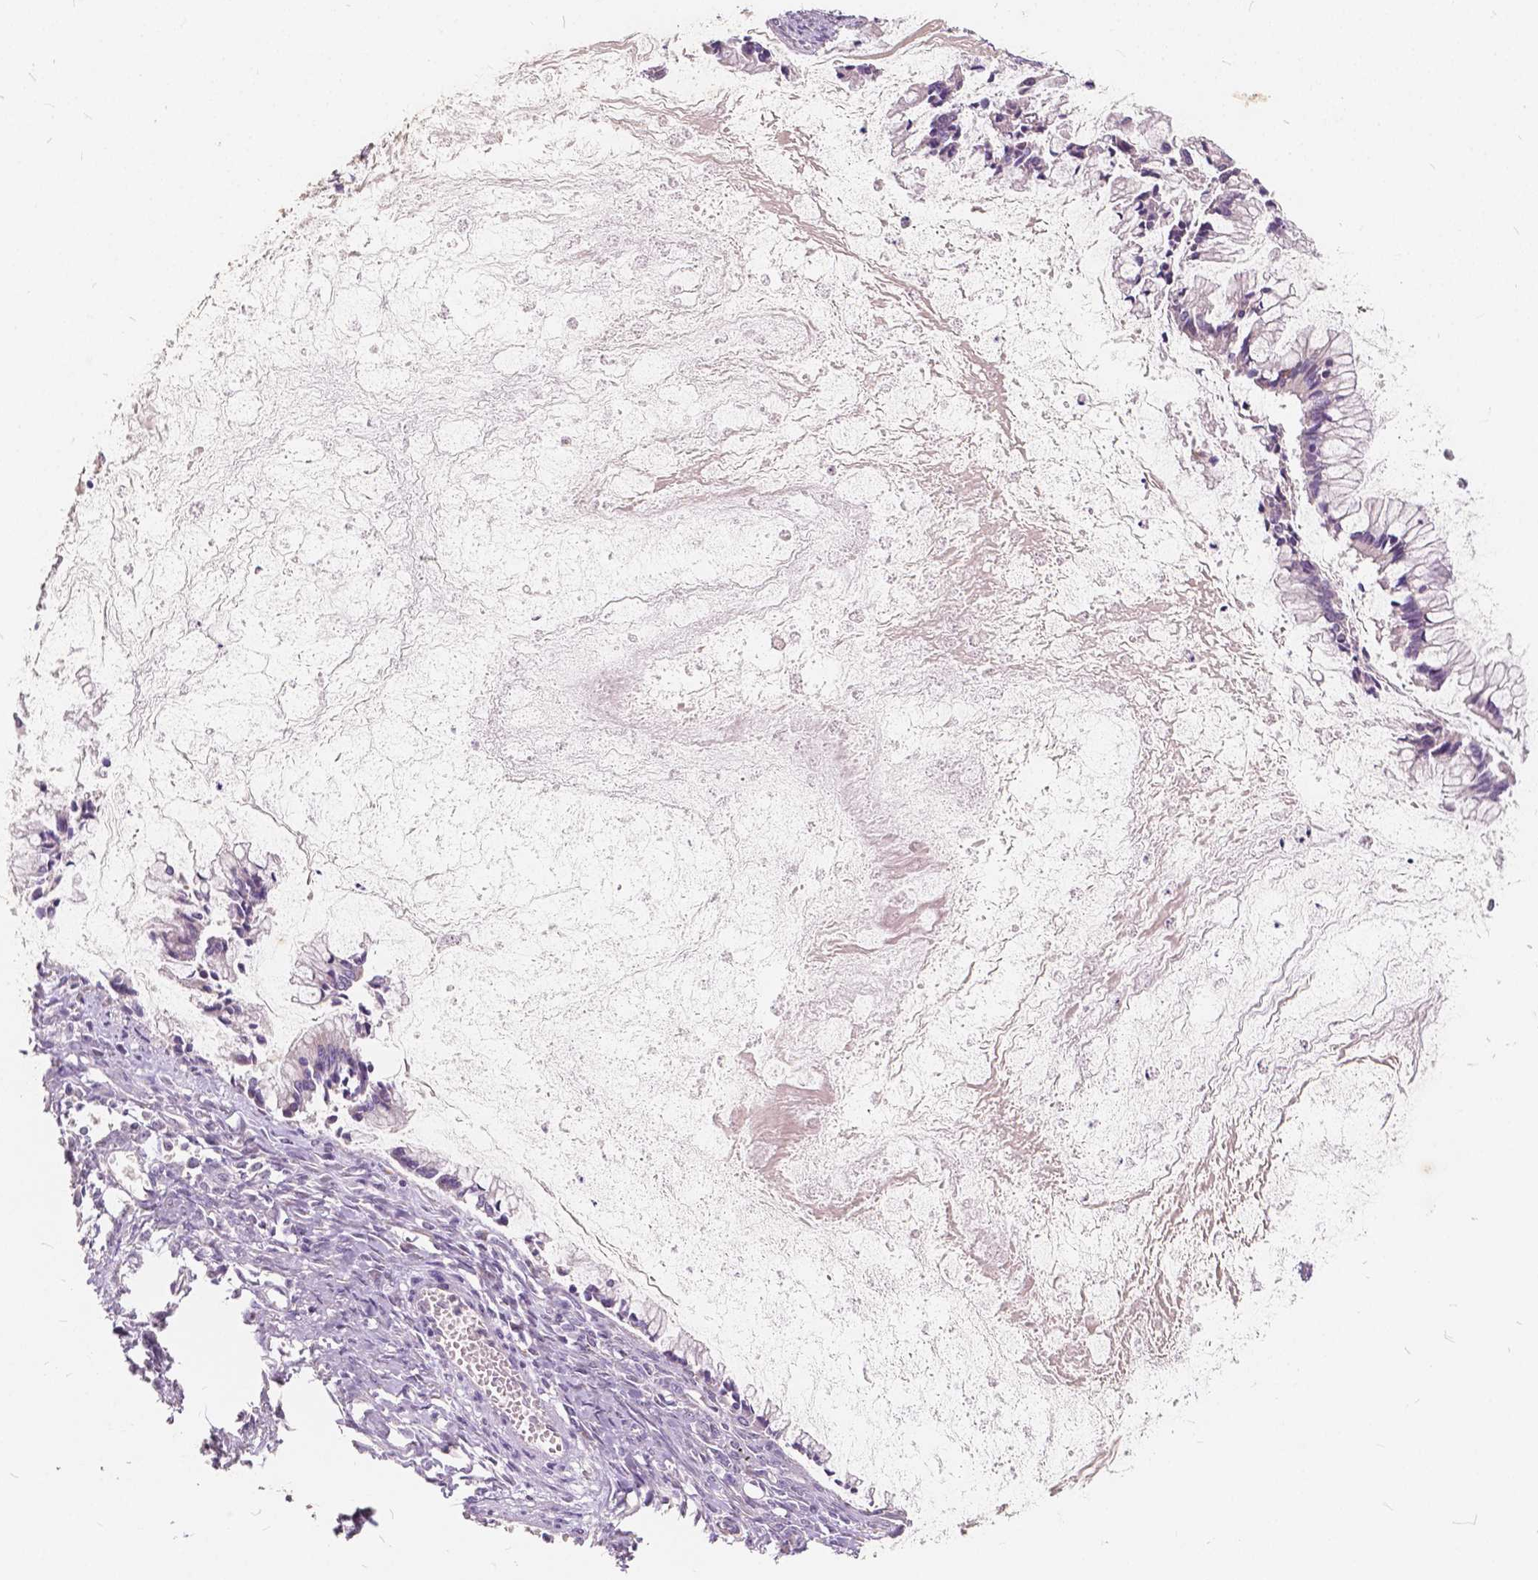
{"staining": {"intensity": "negative", "quantity": "none", "location": "none"}, "tissue": "ovarian cancer", "cell_type": "Tumor cells", "image_type": "cancer", "snomed": [{"axis": "morphology", "description": "Cystadenocarcinoma, mucinous, NOS"}, {"axis": "topography", "description": "Ovary"}], "caption": "This is an immunohistochemistry (IHC) photomicrograph of ovarian cancer. There is no staining in tumor cells.", "gene": "SLC7A8", "patient": {"sex": "female", "age": 67}}